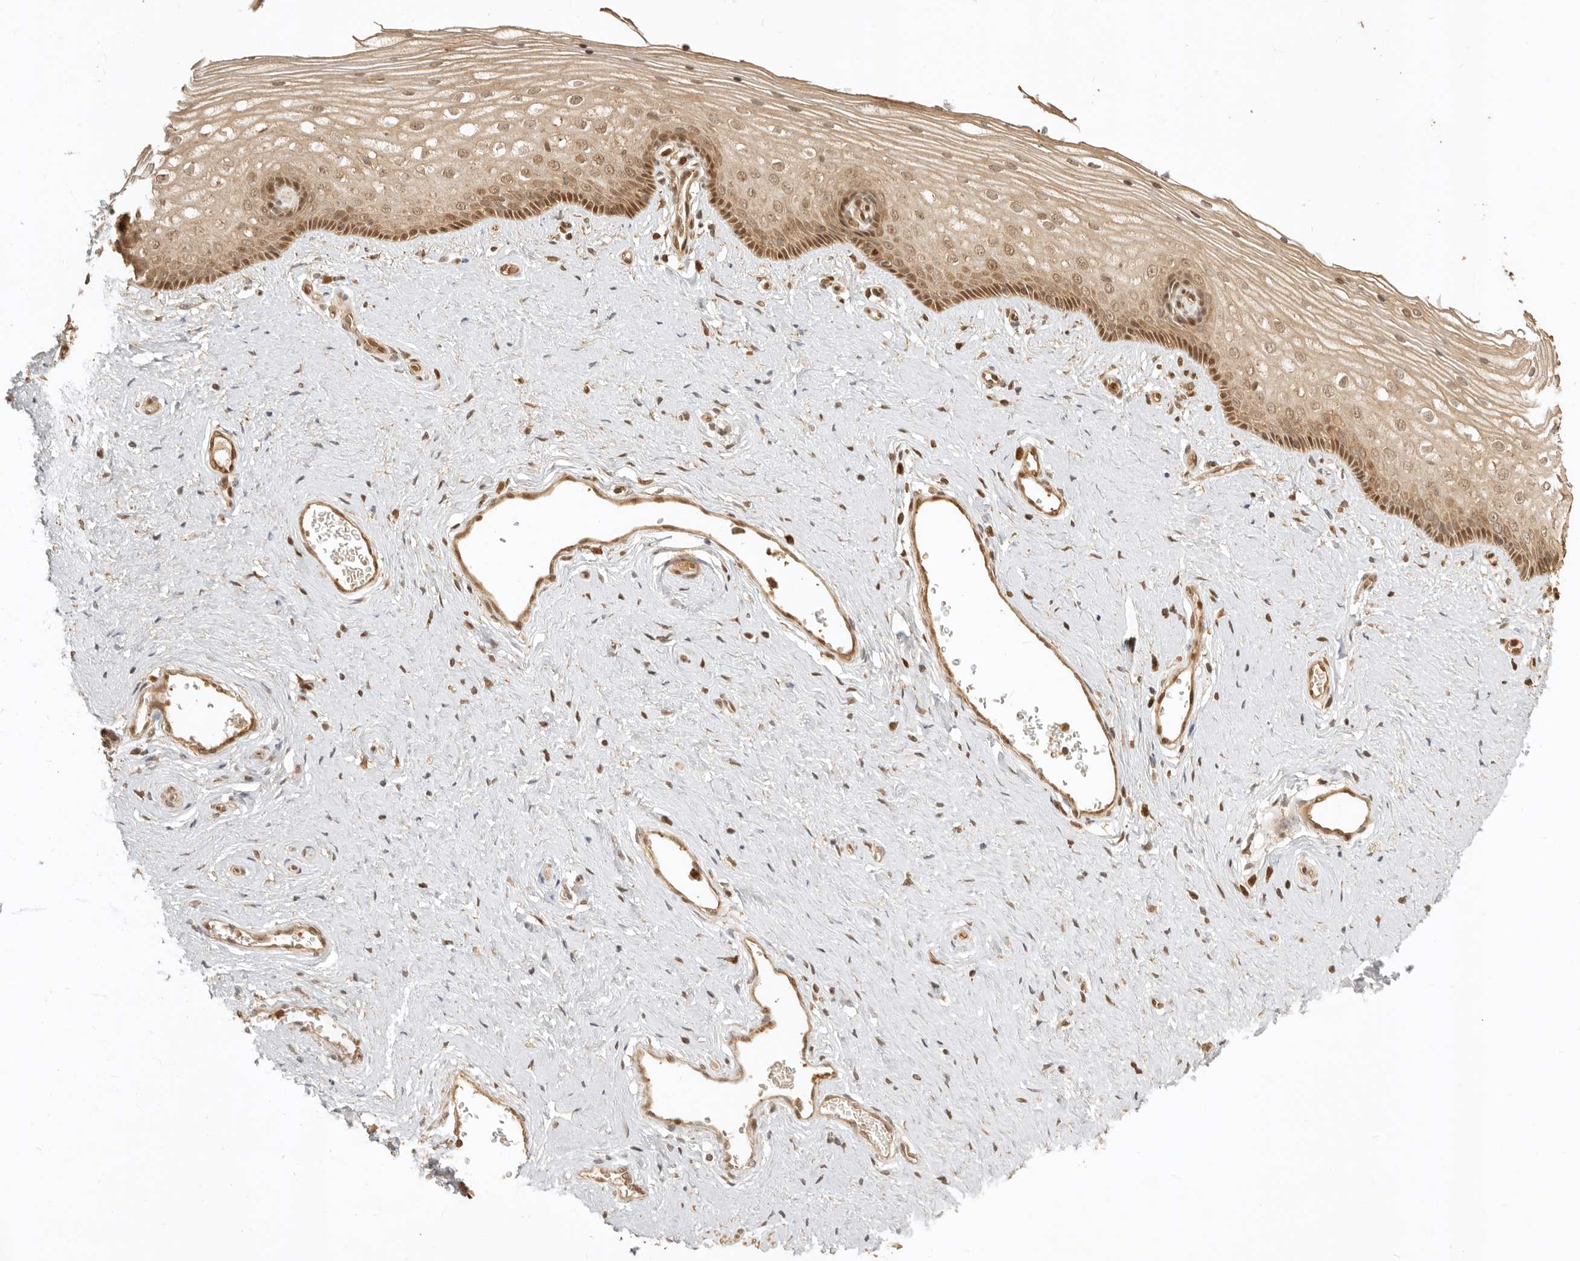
{"staining": {"intensity": "moderate", "quantity": ">75%", "location": "cytoplasmic/membranous,nuclear"}, "tissue": "vagina", "cell_type": "Squamous epithelial cells", "image_type": "normal", "snomed": [{"axis": "morphology", "description": "Normal tissue, NOS"}, {"axis": "topography", "description": "Vagina"}], "caption": "Vagina stained with immunohistochemistry exhibits moderate cytoplasmic/membranous,nuclear expression in approximately >75% of squamous epithelial cells.", "gene": "KIF2B", "patient": {"sex": "female", "age": 46}}